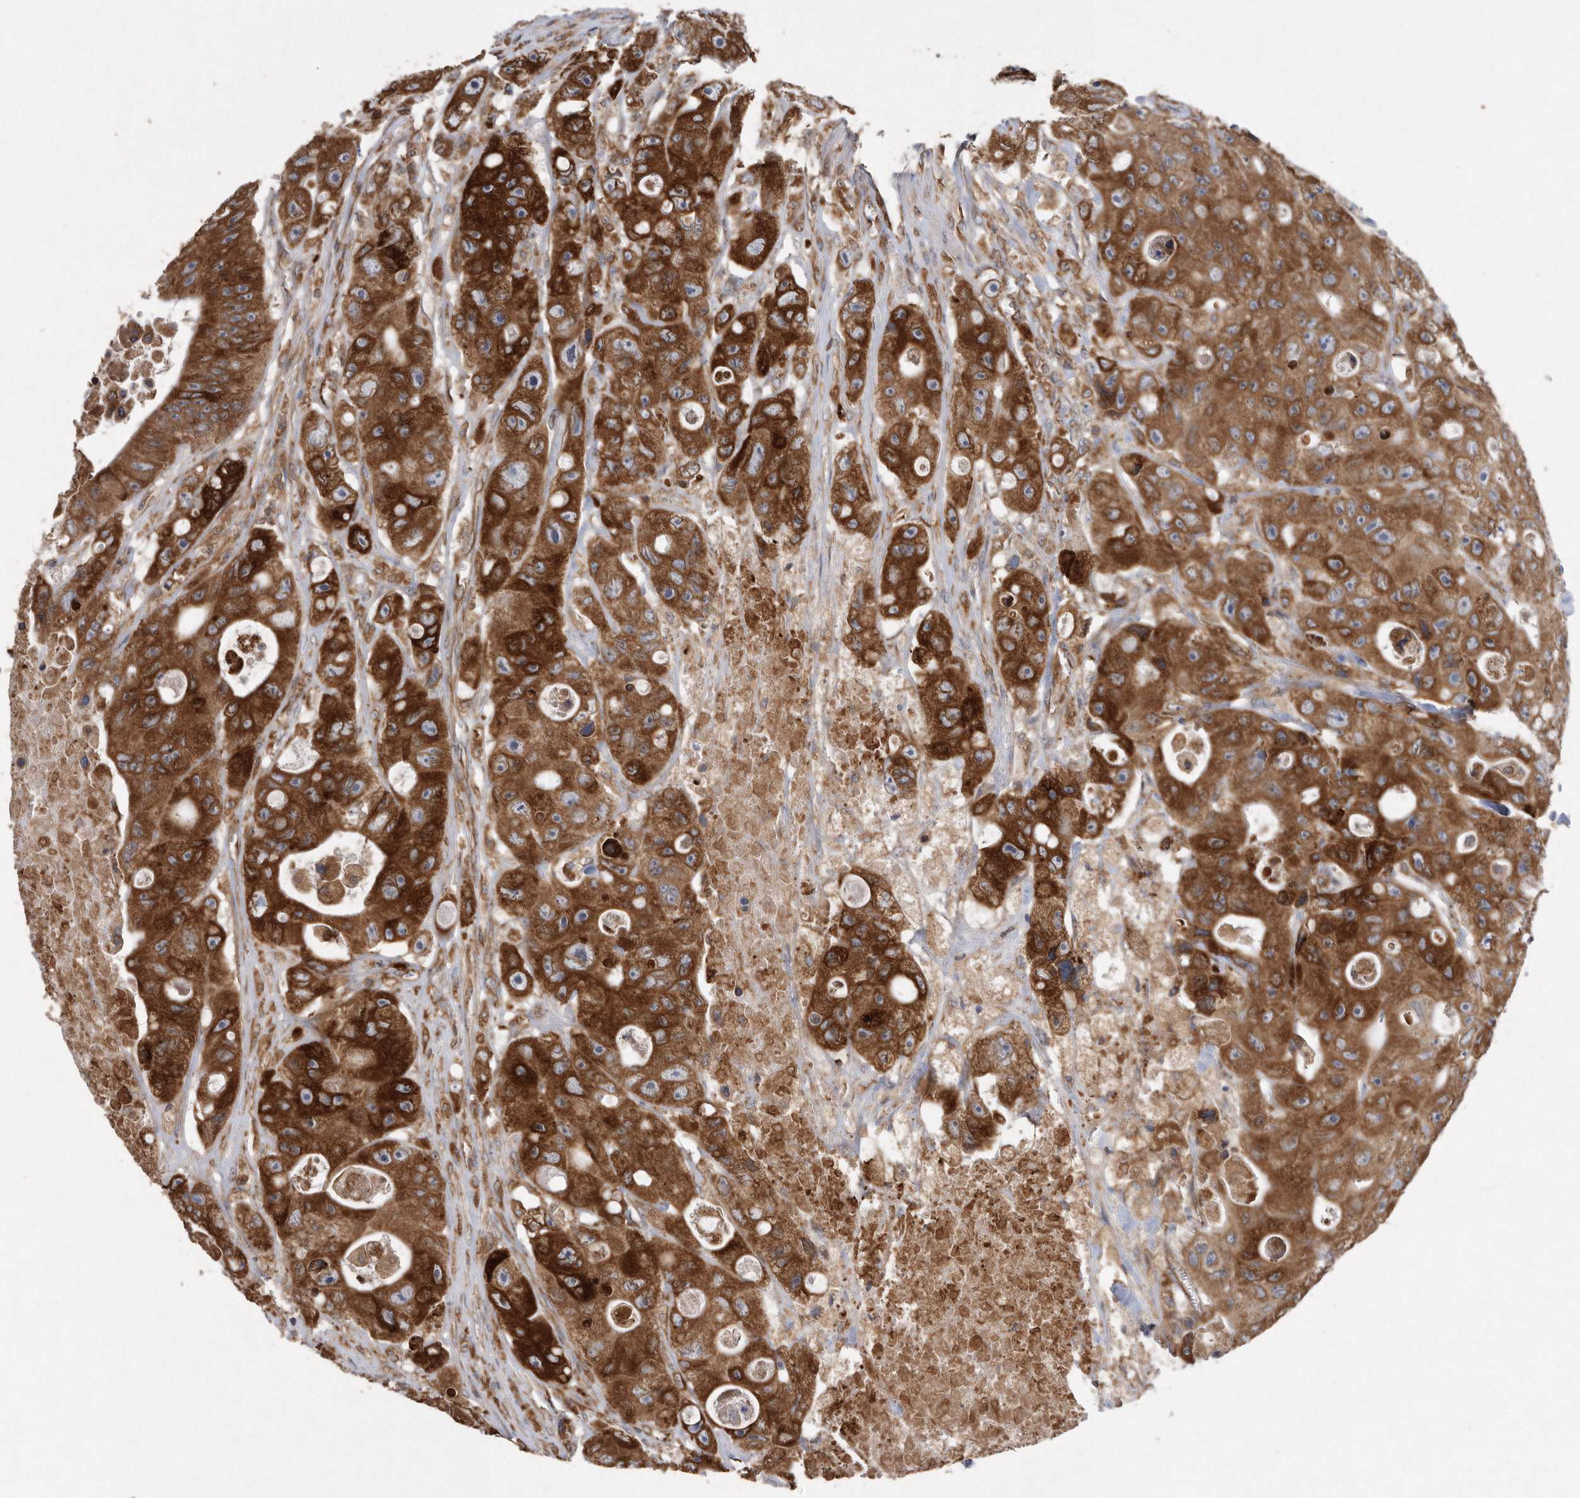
{"staining": {"intensity": "strong", "quantity": ">75%", "location": "cytoplasmic/membranous"}, "tissue": "colorectal cancer", "cell_type": "Tumor cells", "image_type": "cancer", "snomed": [{"axis": "morphology", "description": "Adenocarcinoma, NOS"}, {"axis": "topography", "description": "Colon"}], "caption": "Colorectal cancer (adenocarcinoma) was stained to show a protein in brown. There is high levels of strong cytoplasmic/membranous positivity in about >75% of tumor cells.", "gene": "PON2", "patient": {"sex": "female", "age": 46}}